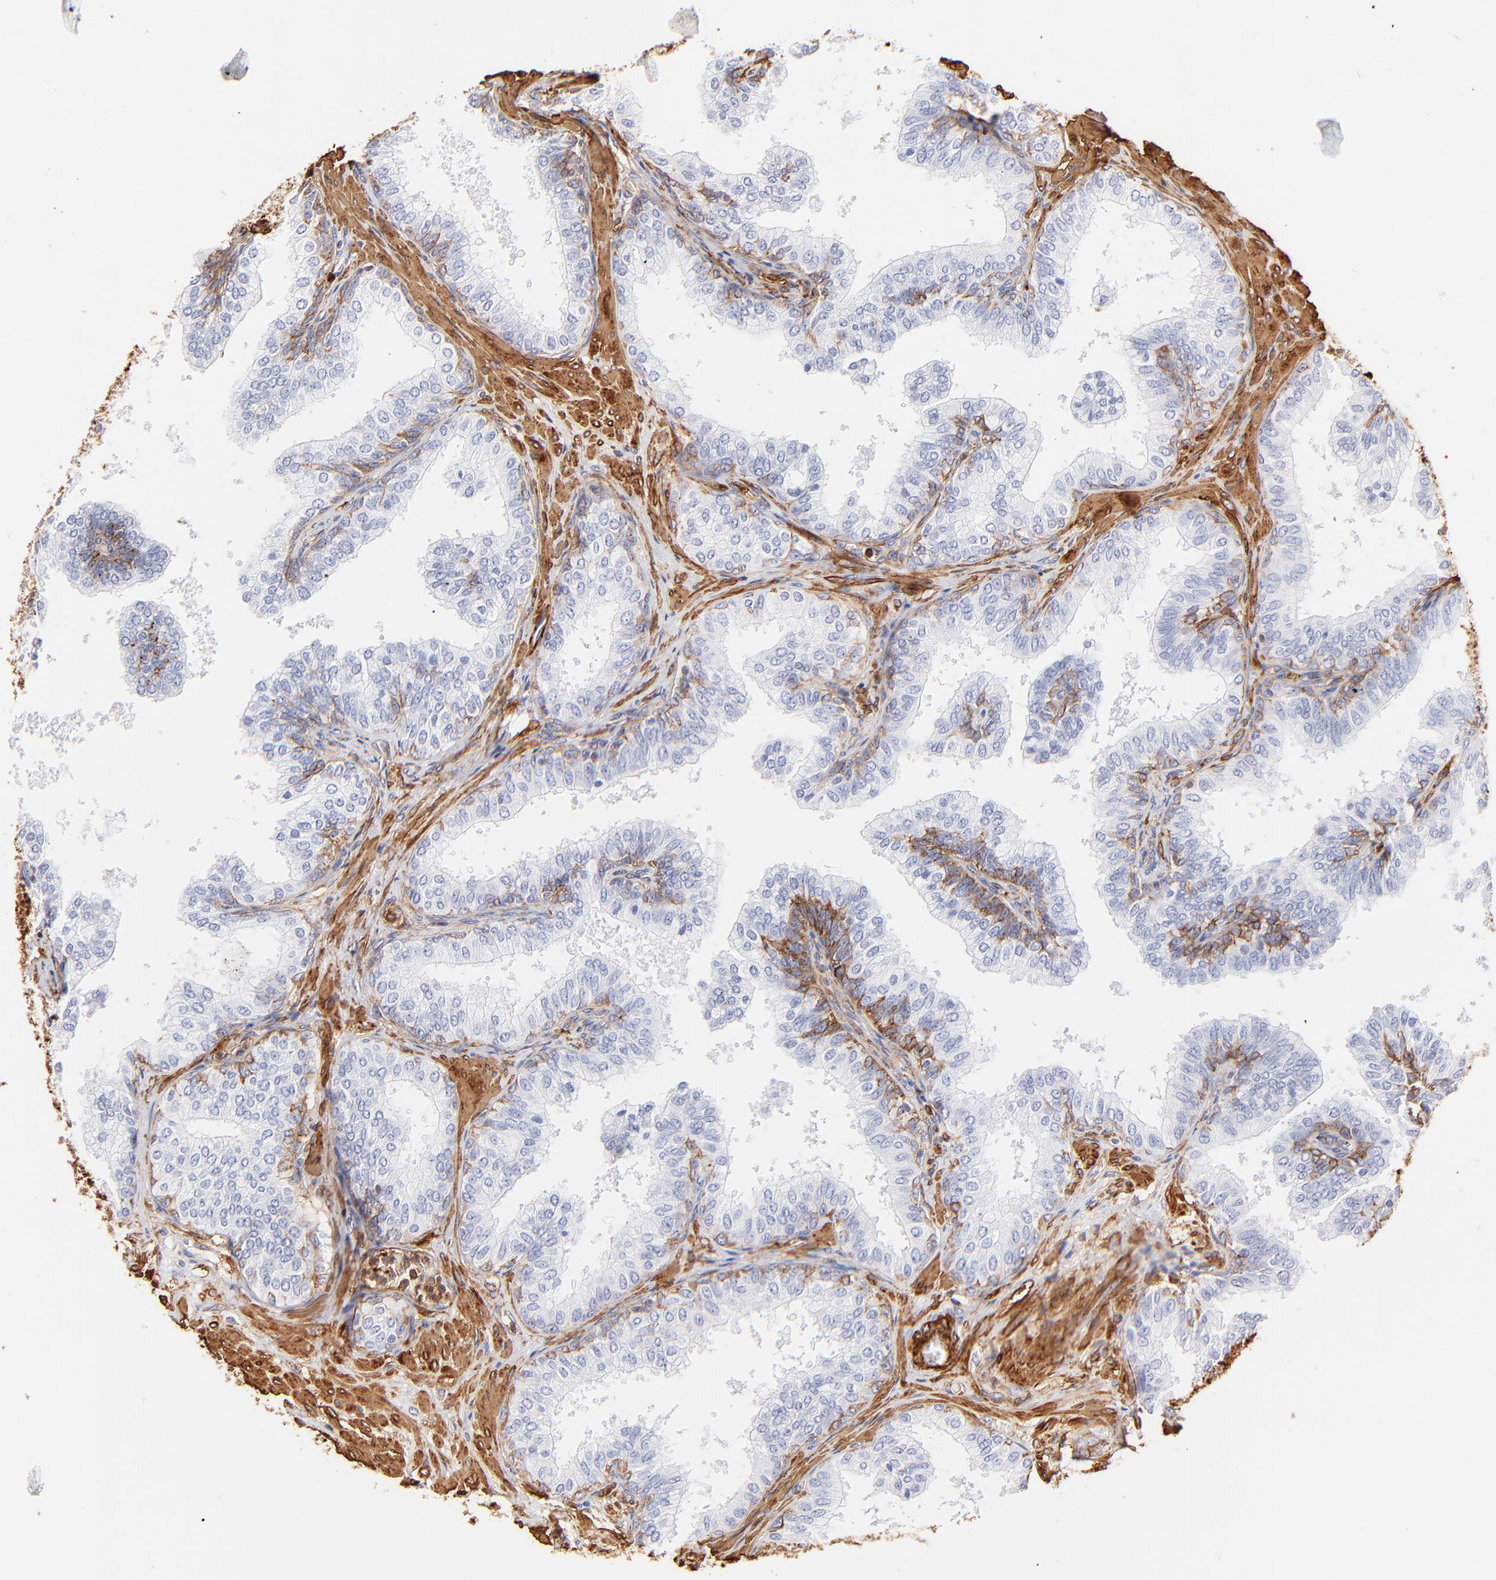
{"staining": {"intensity": "negative", "quantity": "none", "location": "none"}, "tissue": "prostate", "cell_type": "Glandular cells", "image_type": "normal", "snomed": [{"axis": "morphology", "description": "Normal tissue, NOS"}, {"axis": "topography", "description": "Prostate"}], "caption": "Immunohistochemical staining of normal prostate exhibits no significant positivity in glandular cells. (Stains: DAB (3,3'-diaminobenzidine) immunohistochemistry with hematoxylin counter stain, Microscopy: brightfield microscopy at high magnification).", "gene": "FLNA", "patient": {"sex": "male", "age": 60}}